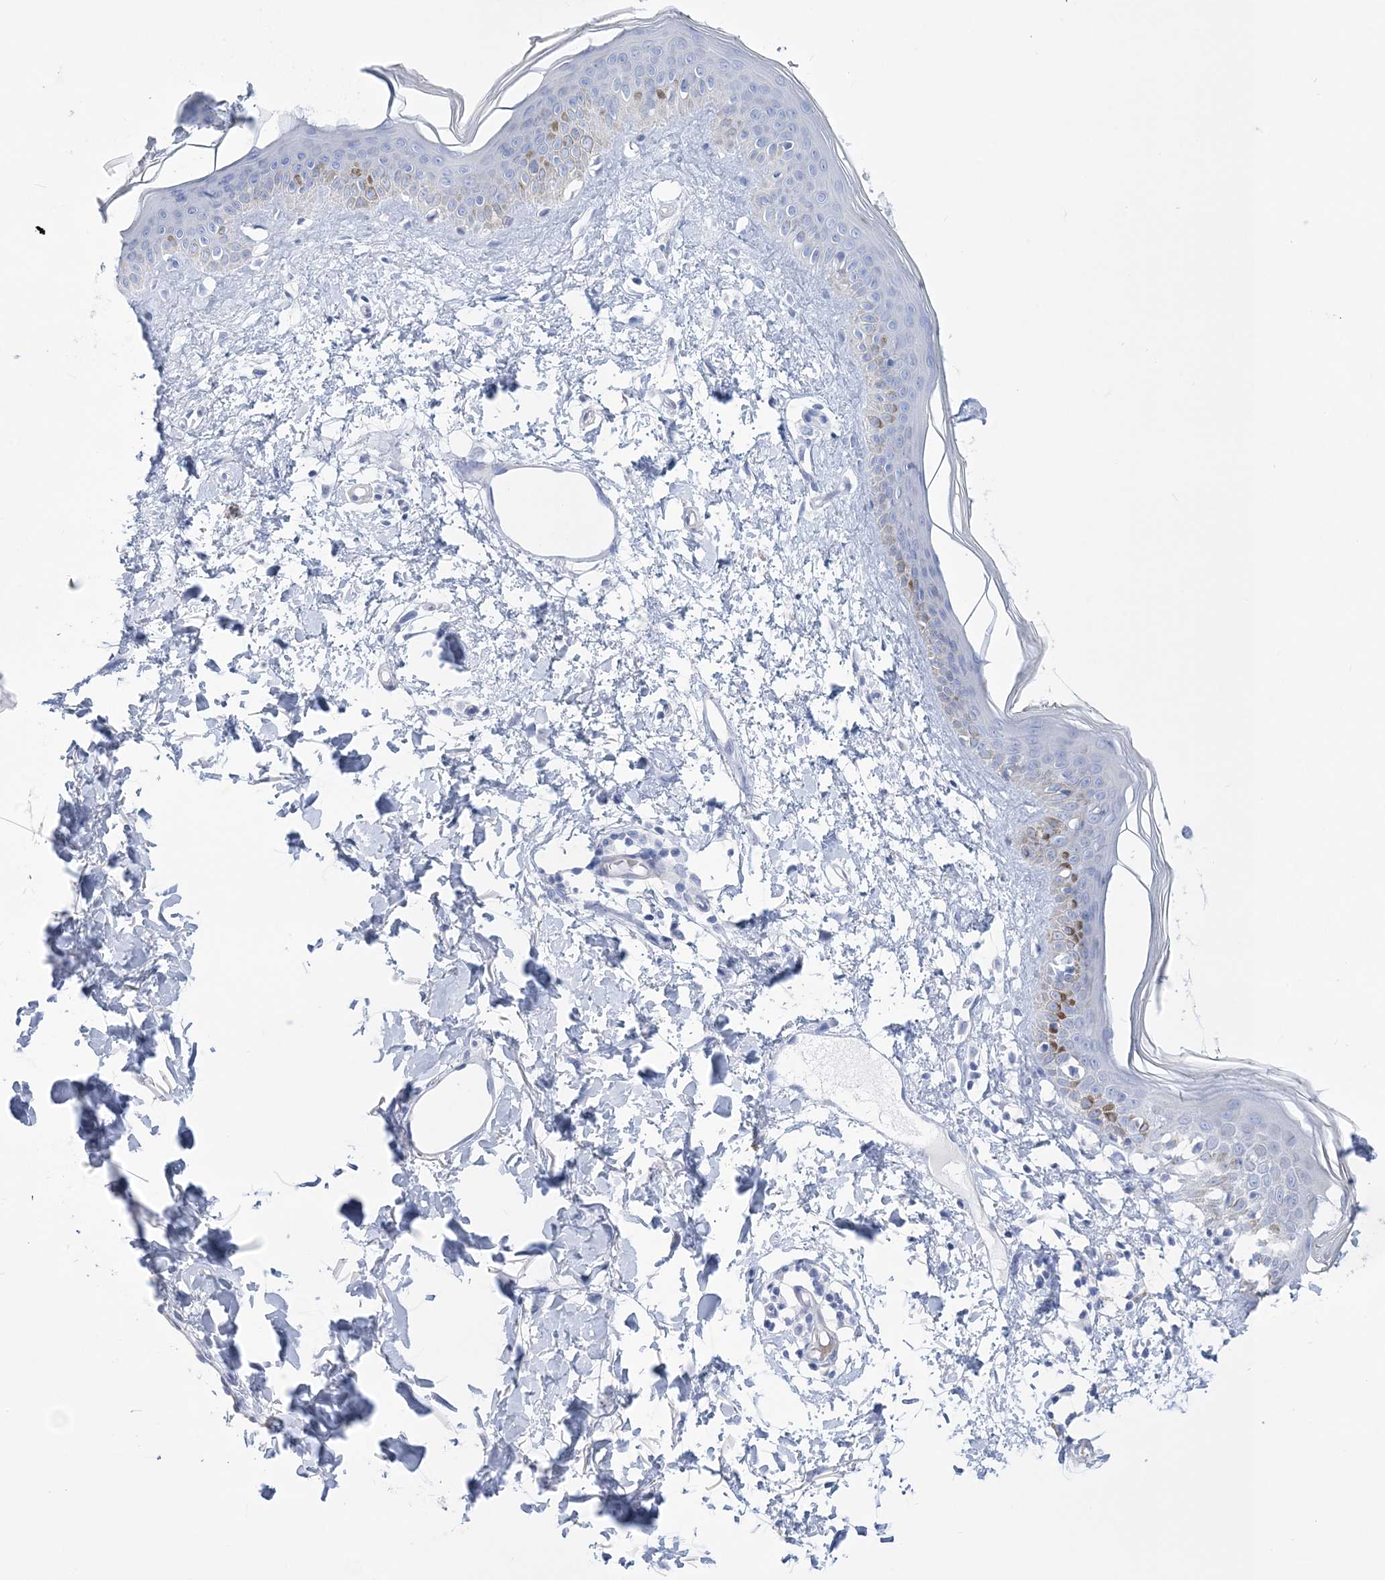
{"staining": {"intensity": "negative", "quantity": "none", "location": "none"}, "tissue": "skin", "cell_type": "Fibroblasts", "image_type": "normal", "snomed": [{"axis": "morphology", "description": "Normal tissue, NOS"}, {"axis": "topography", "description": "Skin"}], "caption": "This image is of benign skin stained with IHC to label a protein in brown with the nuclei are counter-stained blue. There is no positivity in fibroblasts. (Brightfield microscopy of DAB immunohistochemistry at high magnification).", "gene": "WDR74", "patient": {"sex": "female", "age": 58}}